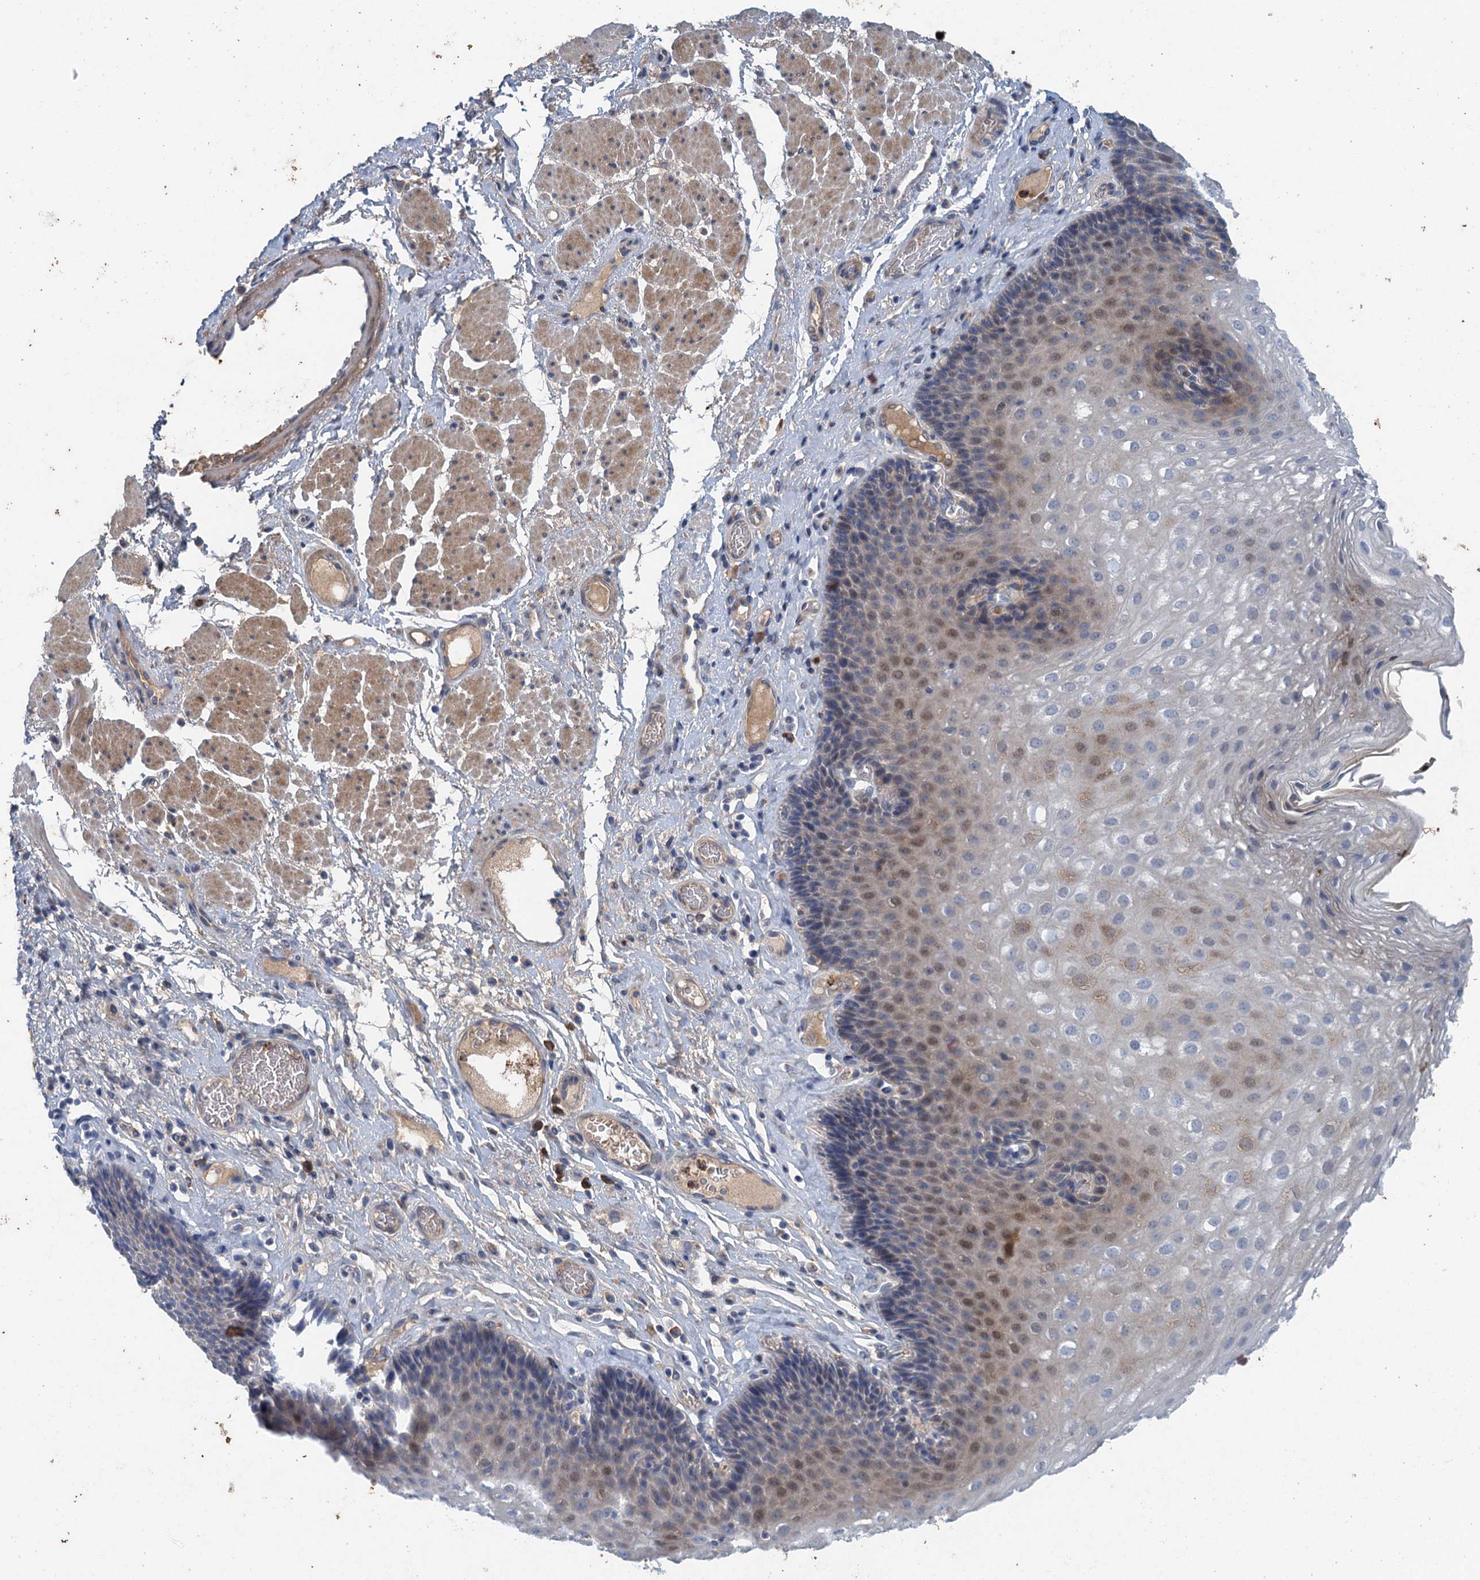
{"staining": {"intensity": "weak", "quantity": "25%-75%", "location": "cytoplasmic/membranous,nuclear"}, "tissue": "esophagus", "cell_type": "Squamous epithelial cells", "image_type": "normal", "snomed": [{"axis": "morphology", "description": "Normal tissue, NOS"}, {"axis": "topography", "description": "Esophagus"}], "caption": "Esophagus stained with DAB IHC shows low levels of weak cytoplasmic/membranous,nuclear expression in about 25%-75% of squamous epithelial cells. (Brightfield microscopy of DAB IHC at high magnification).", "gene": "TPCN1", "patient": {"sex": "female", "age": 66}}